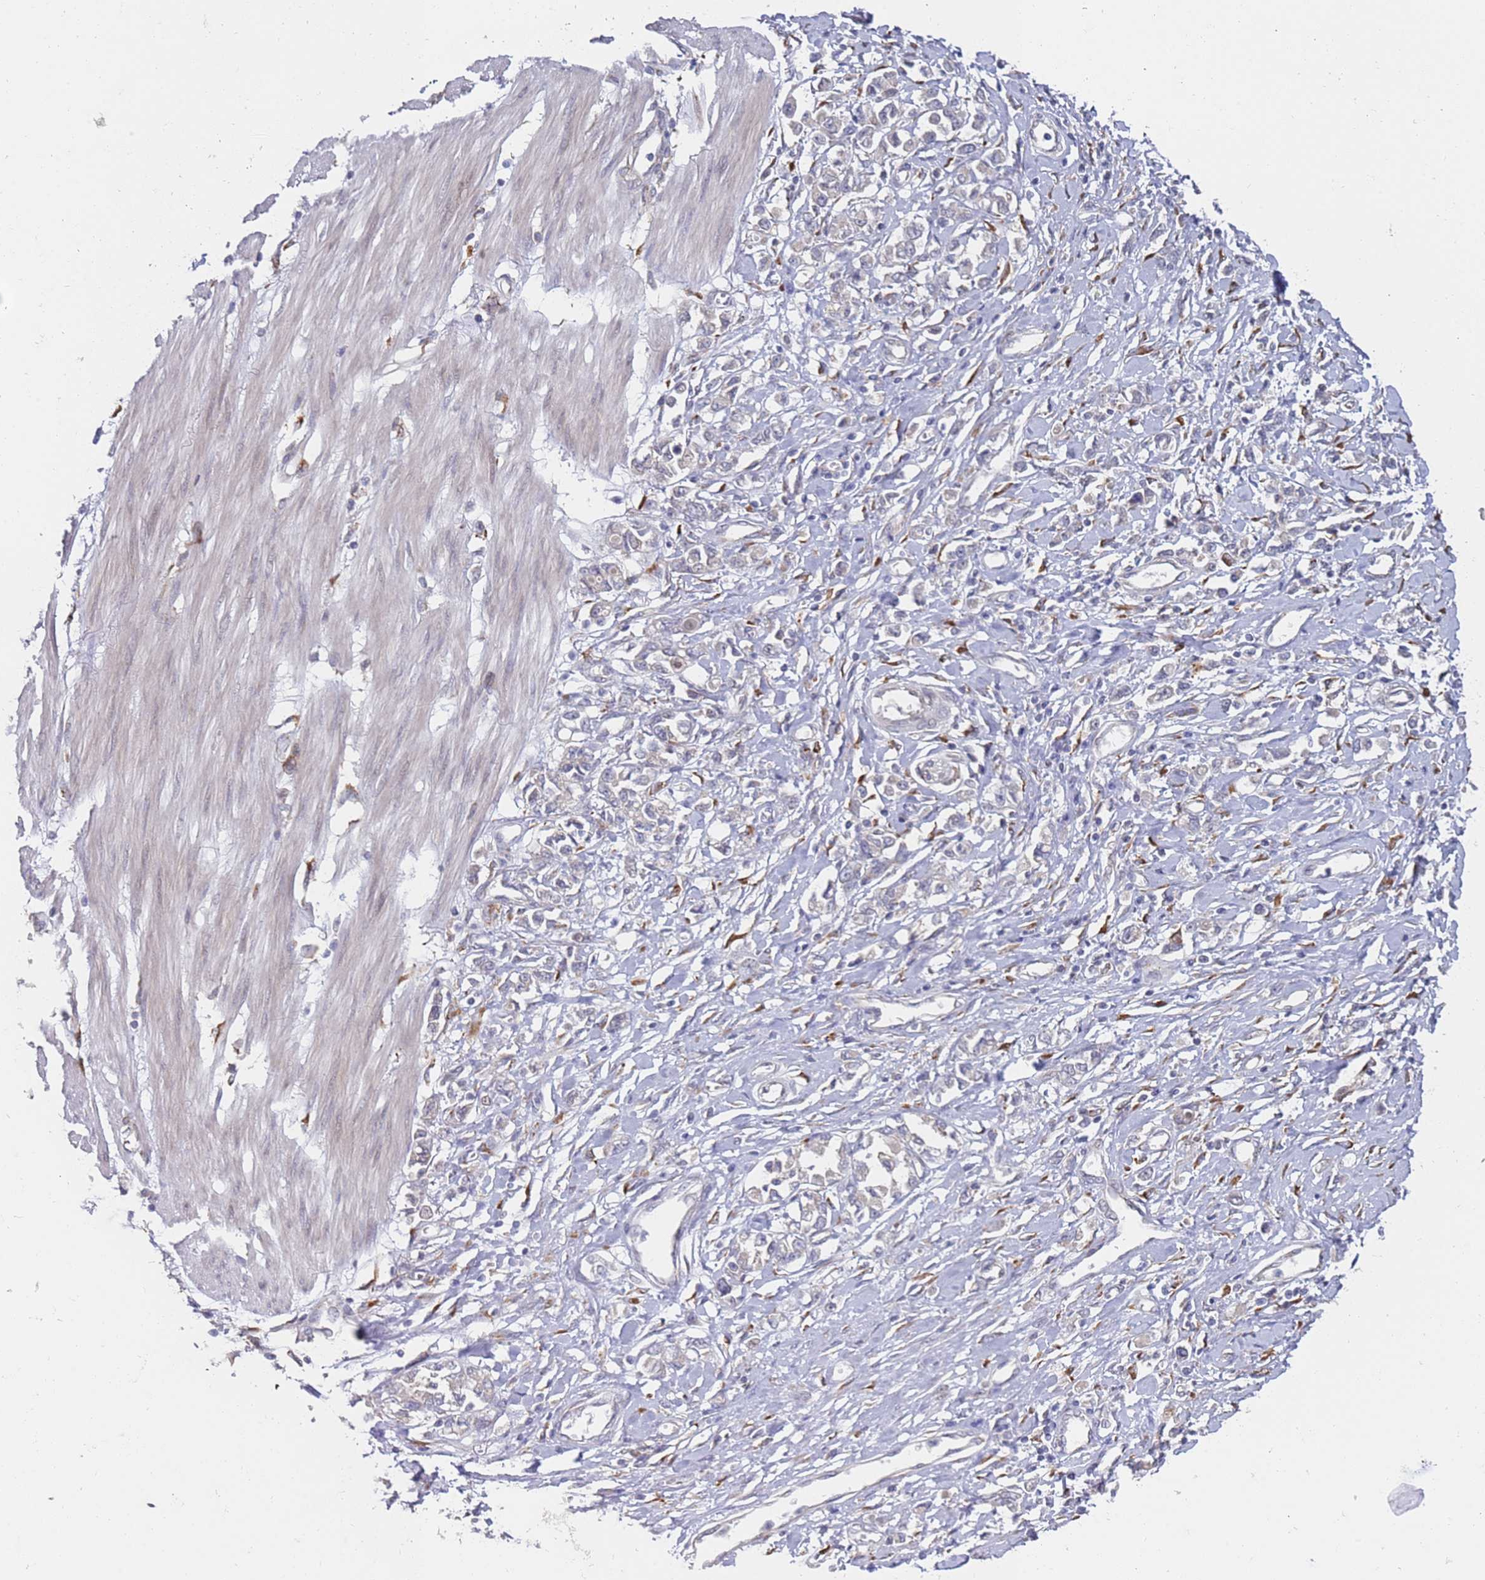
{"staining": {"intensity": "weak", "quantity": "<25%", "location": "cytoplasmic/membranous"}, "tissue": "stomach cancer", "cell_type": "Tumor cells", "image_type": "cancer", "snomed": [{"axis": "morphology", "description": "Adenocarcinoma, NOS"}, {"axis": "topography", "description": "Stomach"}], "caption": "The IHC photomicrograph has no significant expression in tumor cells of stomach cancer tissue.", "gene": "VRK2", "patient": {"sex": "female", "age": 76}}